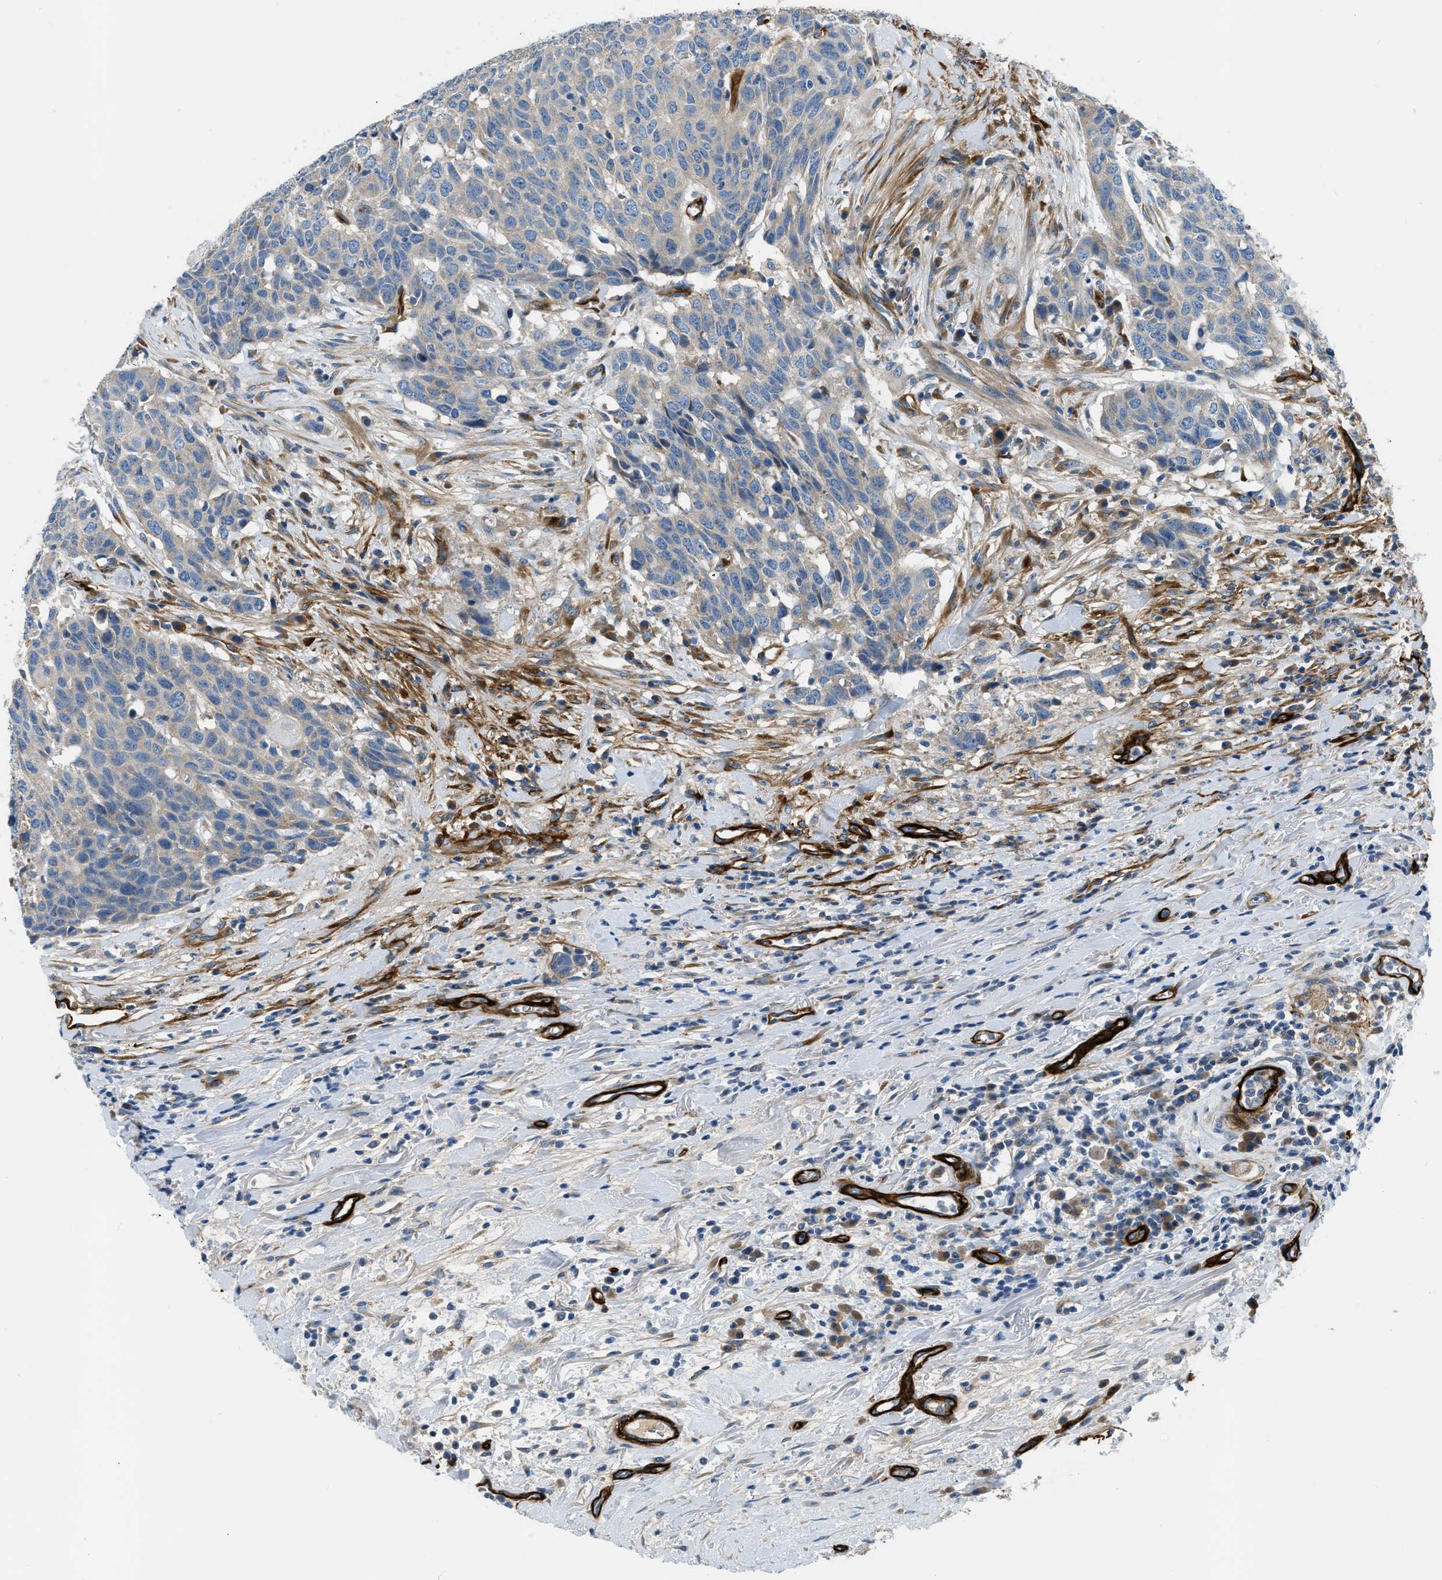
{"staining": {"intensity": "negative", "quantity": "none", "location": "none"}, "tissue": "head and neck cancer", "cell_type": "Tumor cells", "image_type": "cancer", "snomed": [{"axis": "morphology", "description": "Squamous cell carcinoma, NOS"}, {"axis": "topography", "description": "Head-Neck"}], "caption": "Squamous cell carcinoma (head and neck) stained for a protein using immunohistochemistry (IHC) displays no staining tumor cells.", "gene": "COL15A1", "patient": {"sex": "male", "age": 66}}